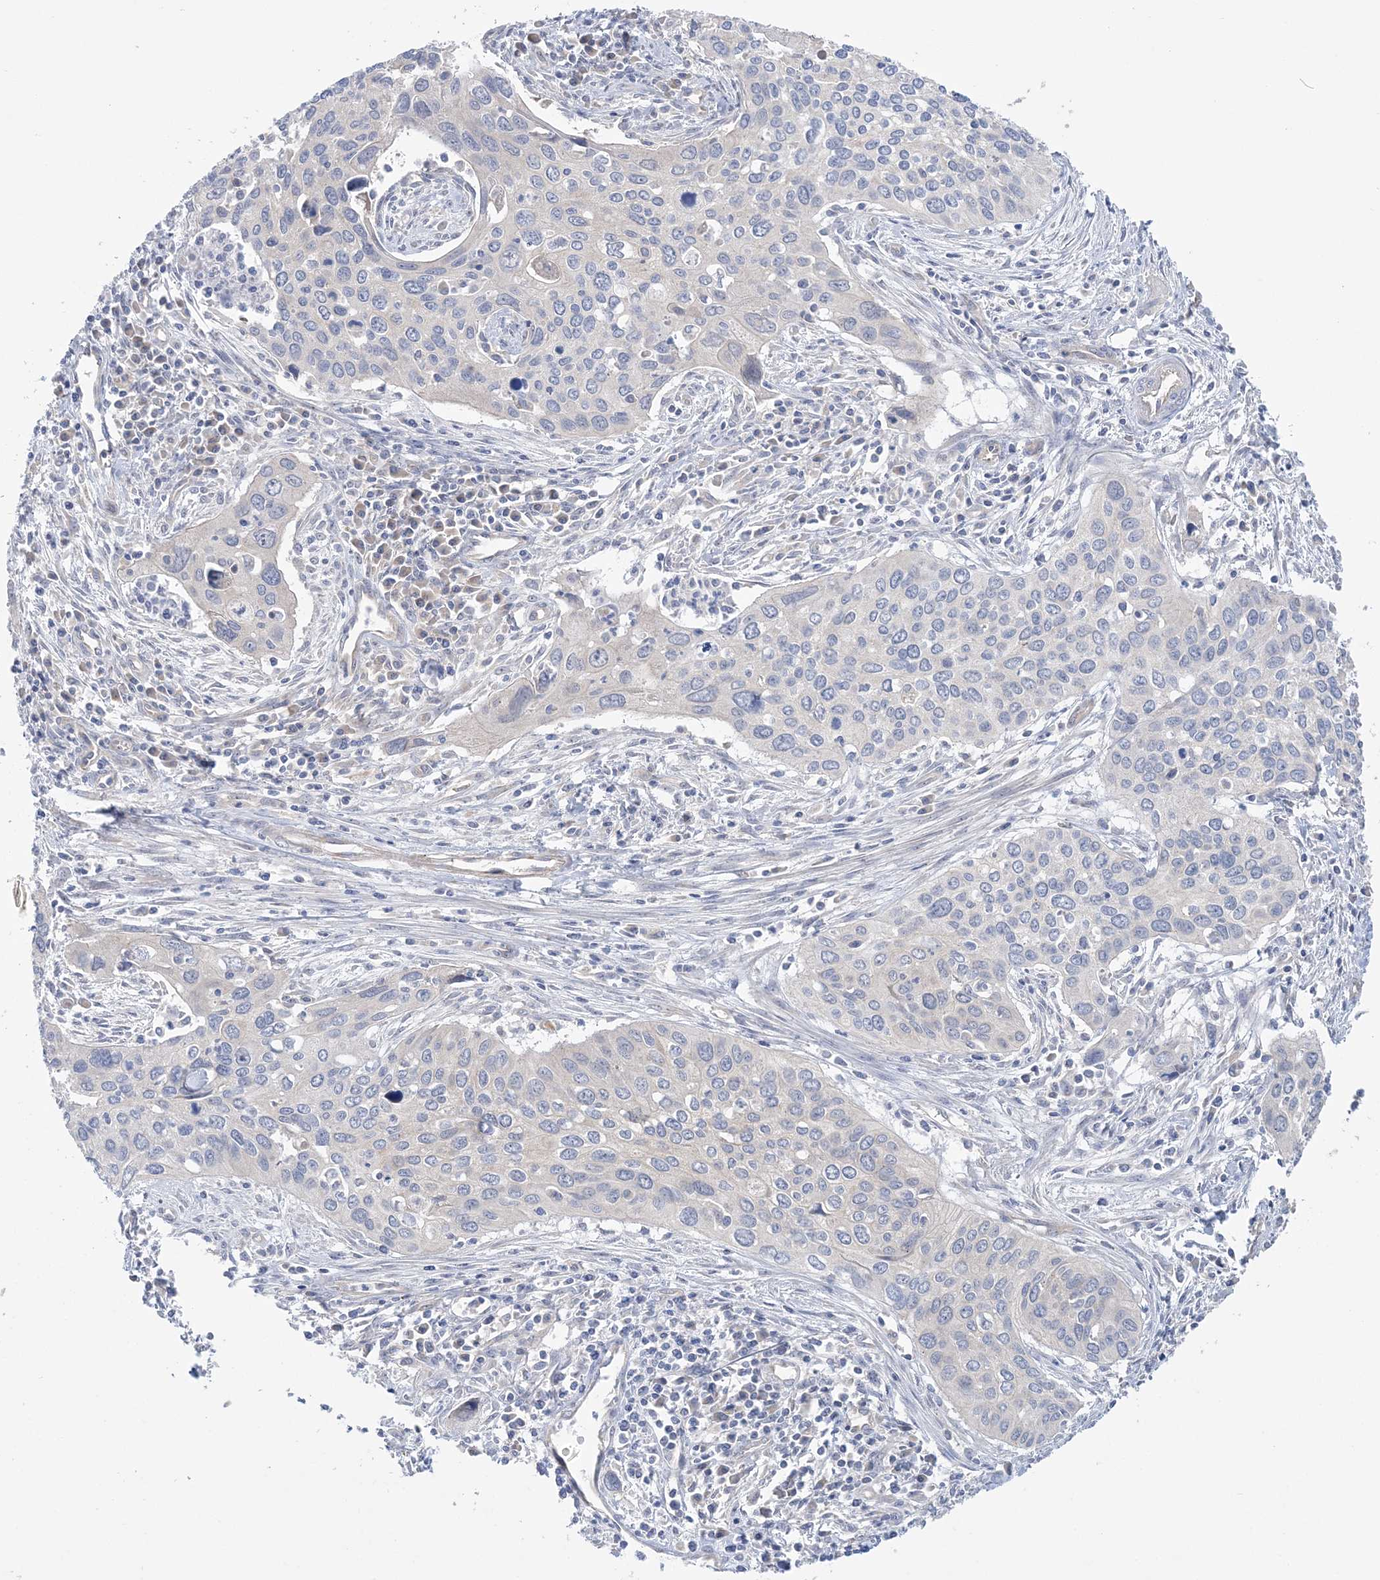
{"staining": {"intensity": "negative", "quantity": "none", "location": "none"}, "tissue": "cervical cancer", "cell_type": "Tumor cells", "image_type": "cancer", "snomed": [{"axis": "morphology", "description": "Squamous cell carcinoma, NOS"}, {"axis": "topography", "description": "Cervix"}], "caption": "An image of cervical cancer (squamous cell carcinoma) stained for a protein exhibits no brown staining in tumor cells. (DAB IHC visualized using brightfield microscopy, high magnification).", "gene": "MMADHC", "patient": {"sex": "female", "age": 55}}